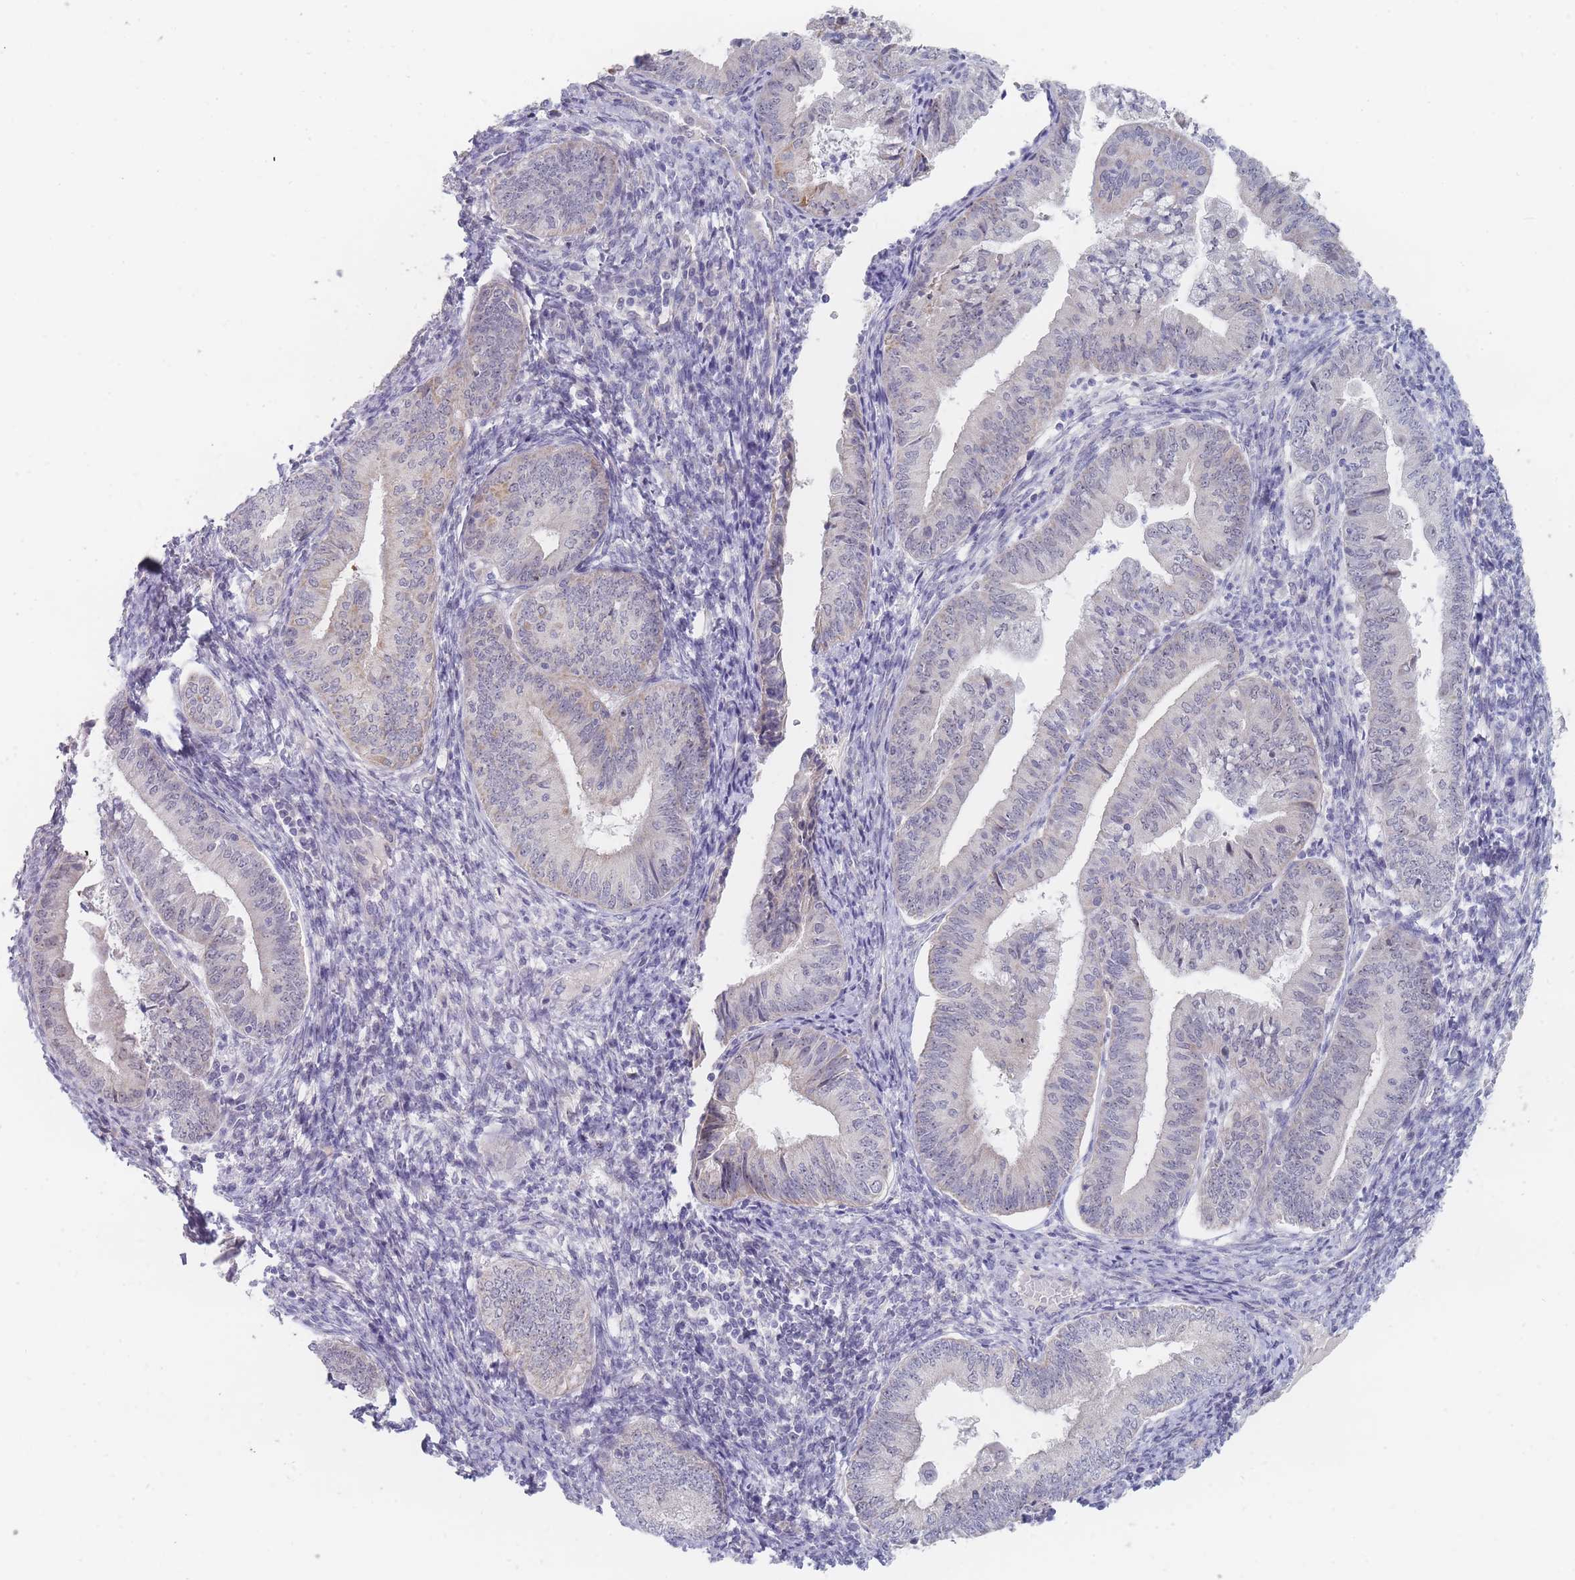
{"staining": {"intensity": "negative", "quantity": "none", "location": "none"}, "tissue": "endometrial cancer", "cell_type": "Tumor cells", "image_type": "cancer", "snomed": [{"axis": "morphology", "description": "Adenocarcinoma, NOS"}, {"axis": "topography", "description": "Endometrium"}], "caption": "IHC of human adenocarcinoma (endometrial) displays no expression in tumor cells.", "gene": "RNF8", "patient": {"sex": "female", "age": 55}}